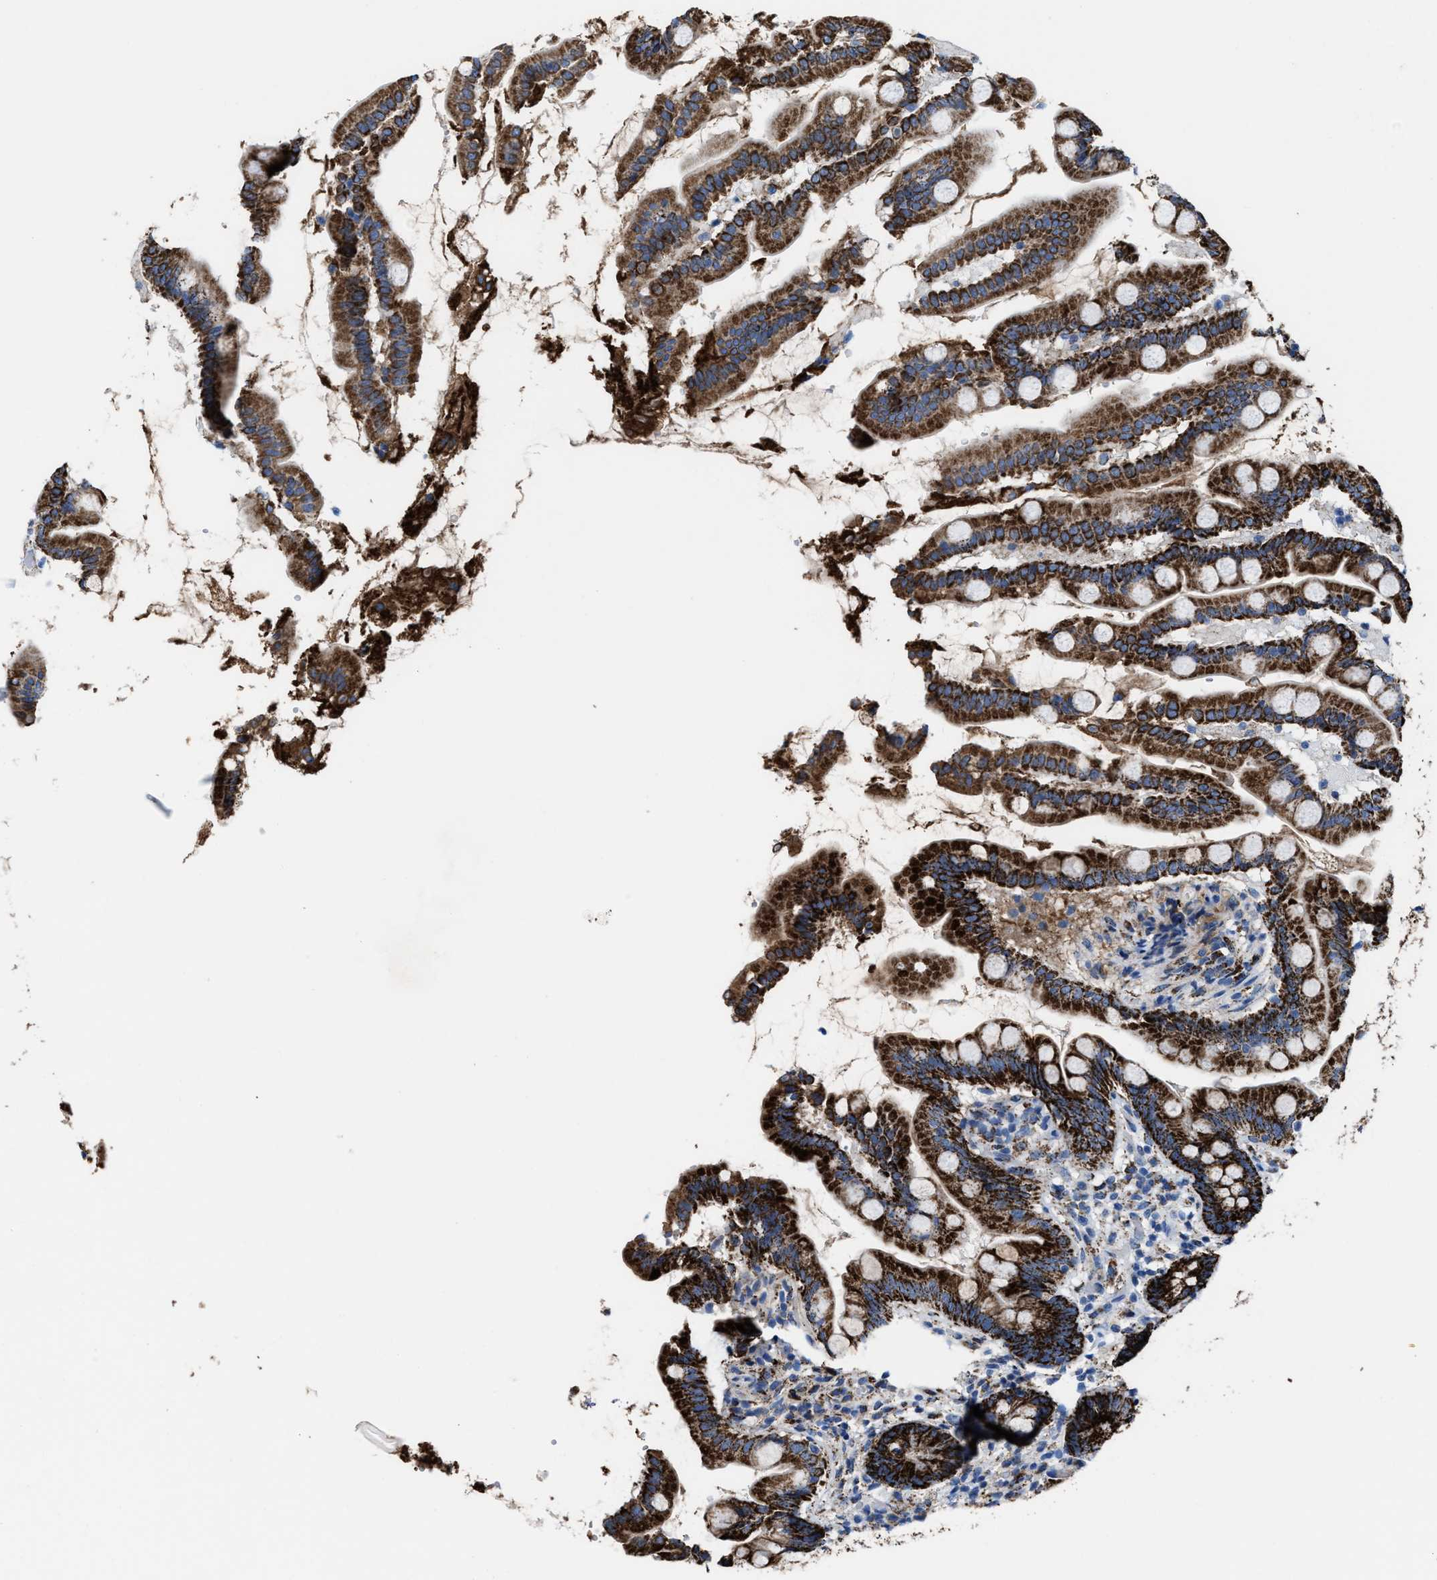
{"staining": {"intensity": "strong", "quantity": ">75%", "location": "cytoplasmic/membranous"}, "tissue": "small intestine", "cell_type": "Glandular cells", "image_type": "normal", "snomed": [{"axis": "morphology", "description": "Normal tissue, NOS"}, {"axis": "topography", "description": "Small intestine"}], "caption": "Strong cytoplasmic/membranous positivity for a protein is present in about >75% of glandular cells of unremarkable small intestine using immunohistochemistry (IHC).", "gene": "ALDH1B1", "patient": {"sex": "female", "age": 56}}